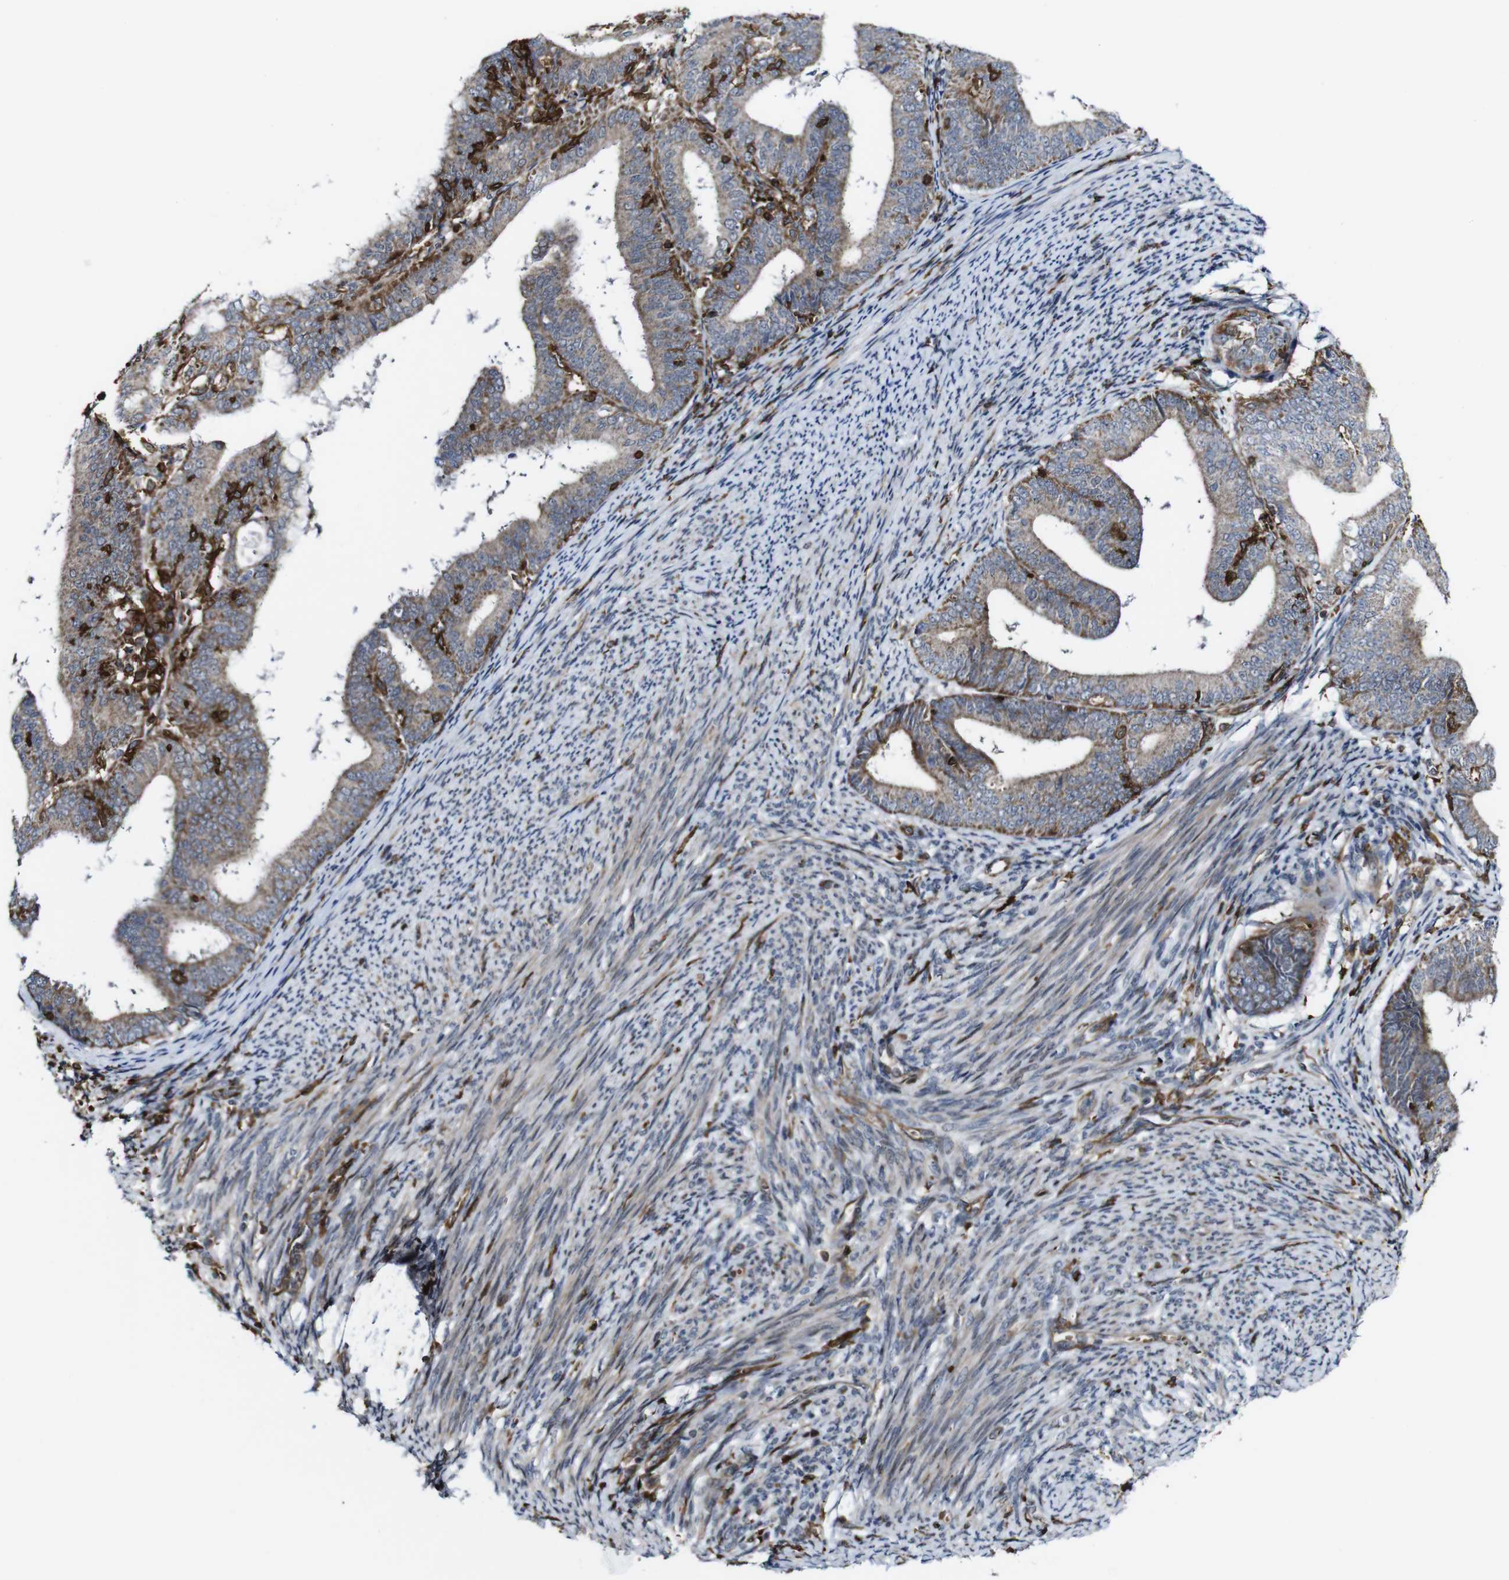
{"staining": {"intensity": "weak", "quantity": ">75%", "location": "cytoplasmic/membranous"}, "tissue": "endometrial cancer", "cell_type": "Tumor cells", "image_type": "cancer", "snomed": [{"axis": "morphology", "description": "Adenocarcinoma, NOS"}, {"axis": "topography", "description": "Endometrium"}], "caption": "Human endometrial cancer stained with a brown dye exhibits weak cytoplasmic/membranous positive staining in approximately >75% of tumor cells.", "gene": "JAK2", "patient": {"sex": "female", "age": 63}}